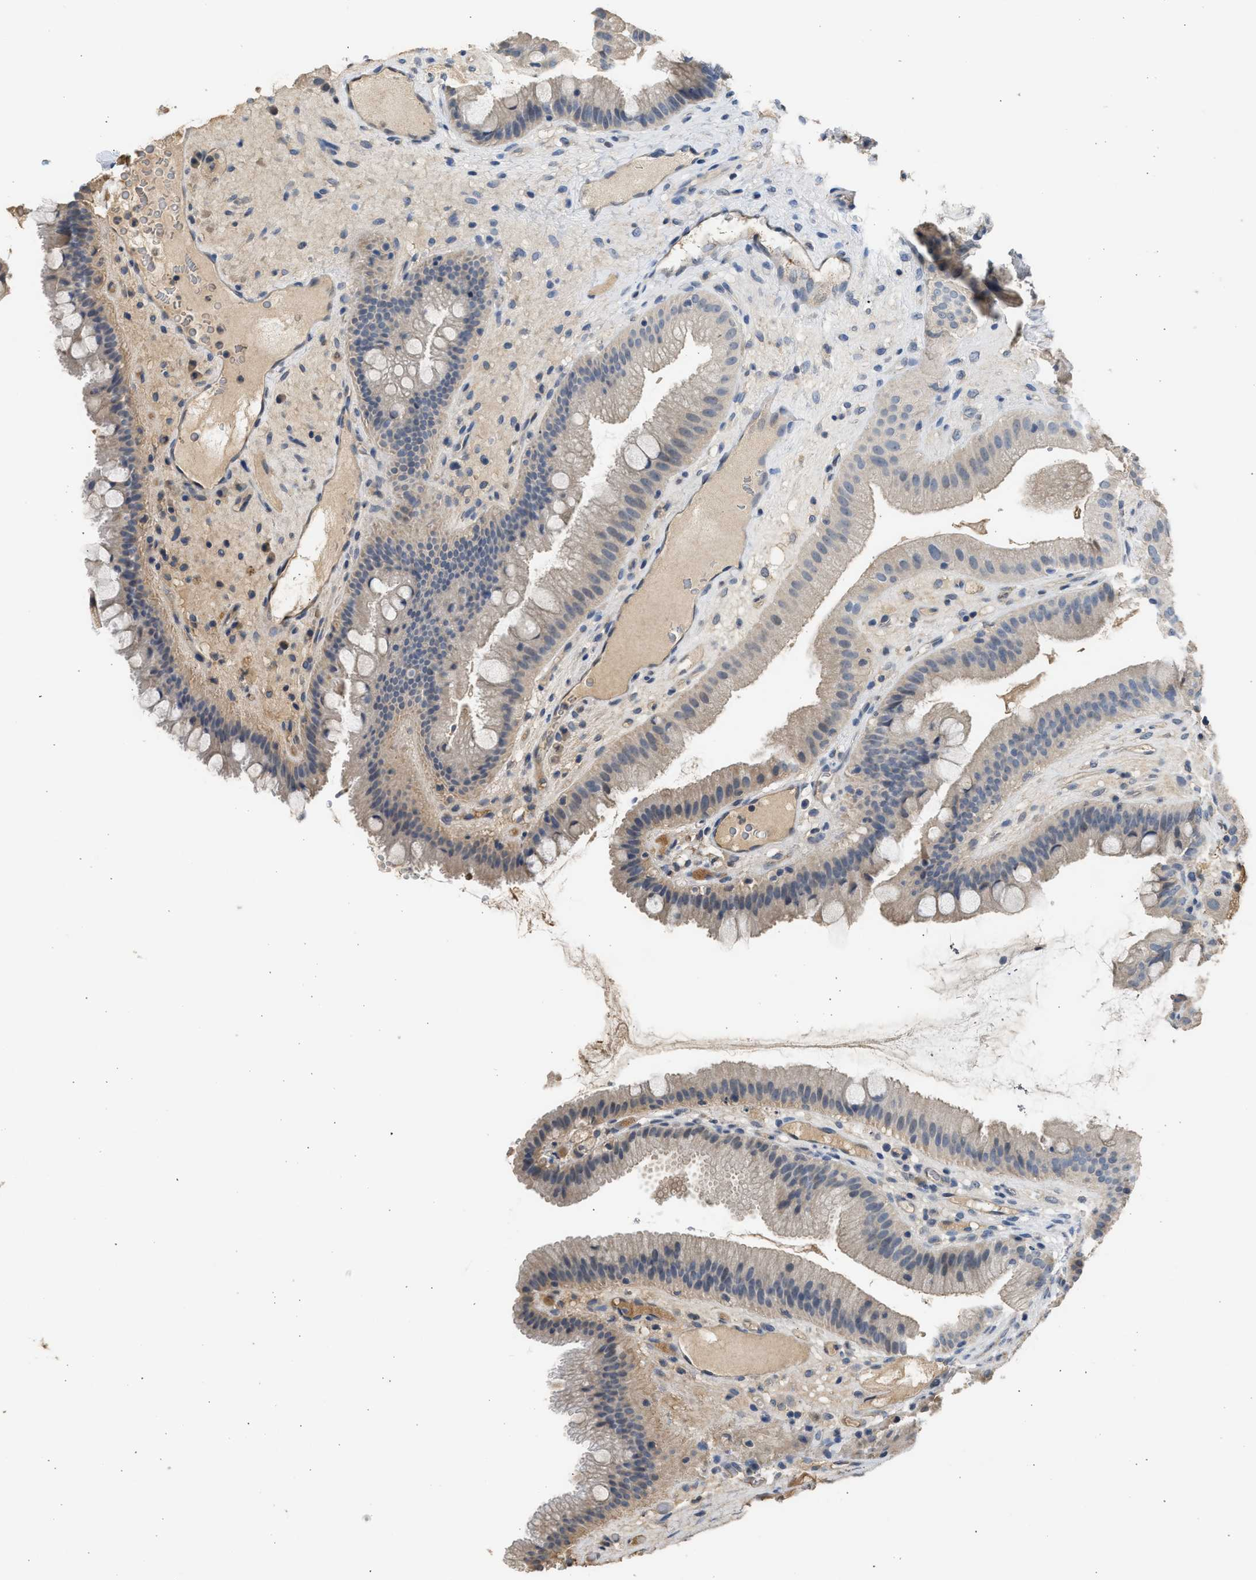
{"staining": {"intensity": "moderate", "quantity": ">75%", "location": "cytoplasmic/membranous"}, "tissue": "gallbladder", "cell_type": "Glandular cells", "image_type": "normal", "snomed": [{"axis": "morphology", "description": "Normal tissue, NOS"}, {"axis": "topography", "description": "Gallbladder"}], "caption": "A brown stain labels moderate cytoplasmic/membranous expression of a protein in glandular cells of unremarkable gallbladder.", "gene": "SULT2A1", "patient": {"sex": "male", "age": 49}}